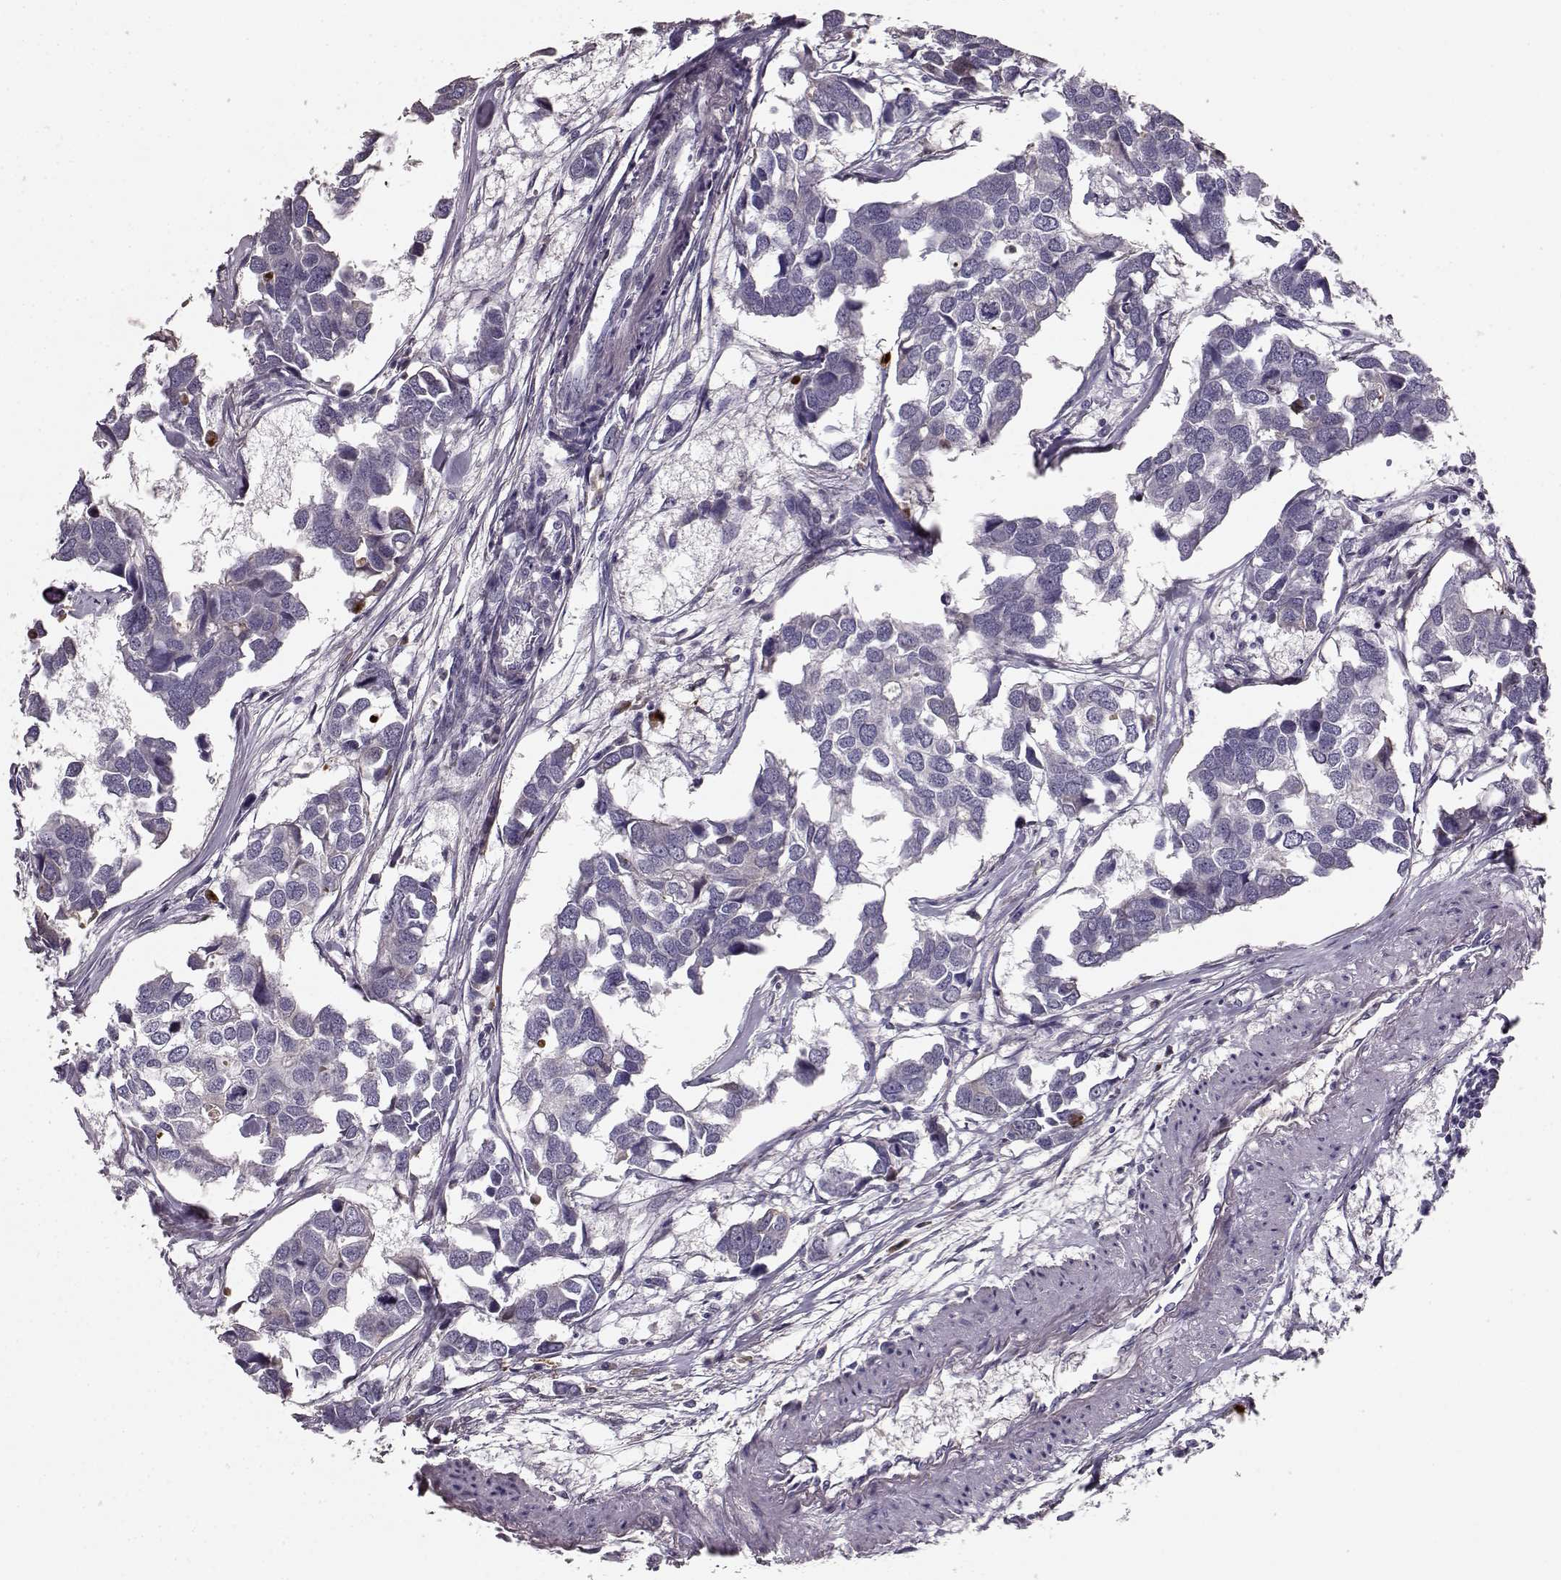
{"staining": {"intensity": "negative", "quantity": "none", "location": "none"}, "tissue": "breast cancer", "cell_type": "Tumor cells", "image_type": "cancer", "snomed": [{"axis": "morphology", "description": "Duct carcinoma"}, {"axis": "topography", "description": "Breast"}], "caption": "There is no significant expression in tumor cells of breast cancer. The staining was performed using DAB to visualize the protein expression in brown, while the nuclei were stained in blue with hematoxylin (Magnification: 20x).", "gene": "YJEFN3", "patient": {"sex": "female", "age": 83}}